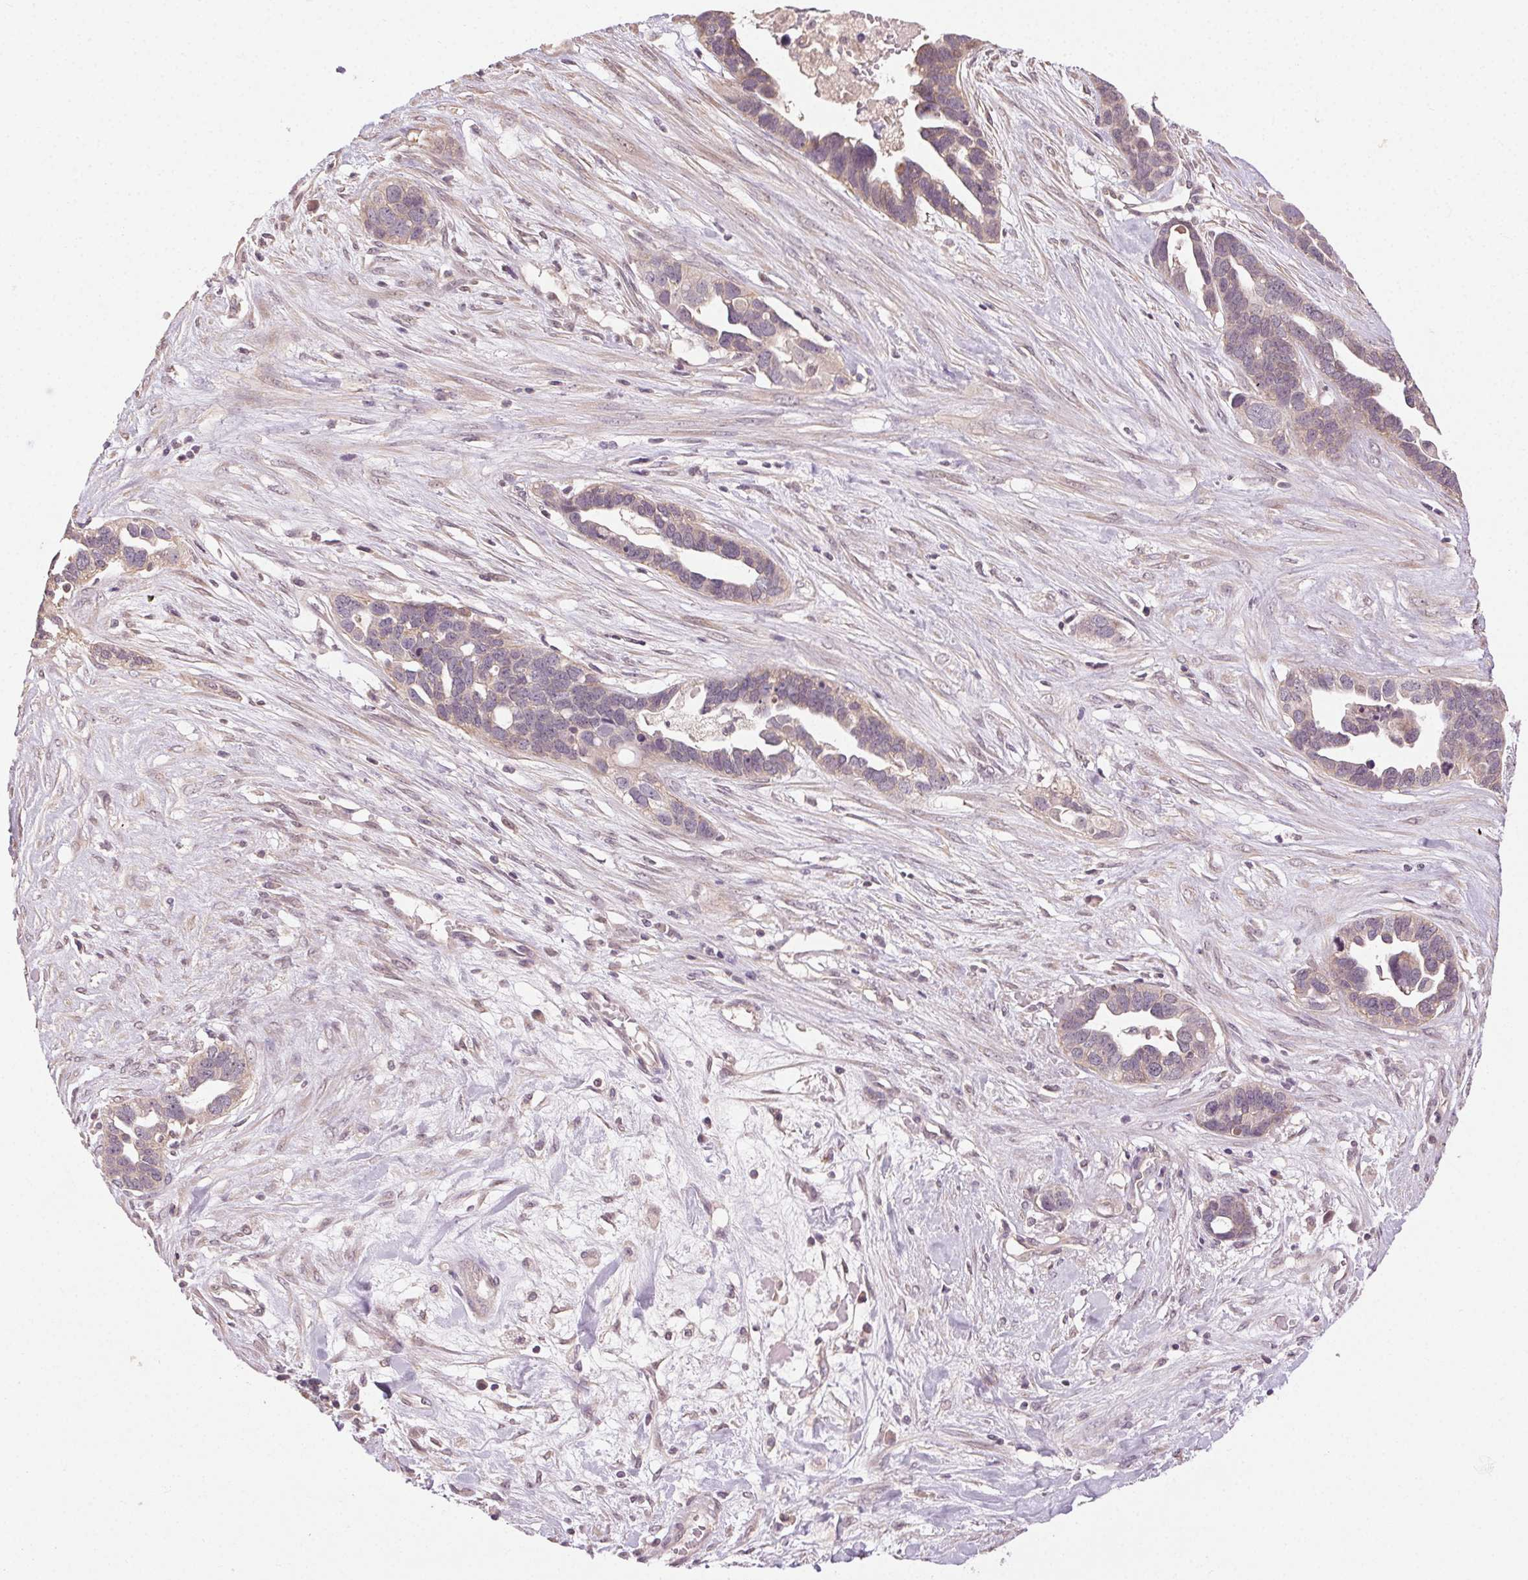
{"staining": {"intensity": "negative", "quantity": "none", "location": "none"}, "tissue": "ovarian cancer", "cell_type": "Tumor cells", "image_type": "cancer", "snomed": [{"axis": "morphology", "description": "Cystadenocarcinoma, serous, NOS"}, {"axis": "topography", "description": "Ovary"}], "caption": "Immunohistochemical staining of human ovarian cancer demonstrates no significant staining in tumor cells. (Stains: DAB (3,3'-diaminobenzidine) immunohistochemistry (IHC) with hematoxylin counter stain, Microscopy: brightfield microscopy at high magnification).", "gene": "ATP1B3", "patient": {"sex": "female", "age": 54}}